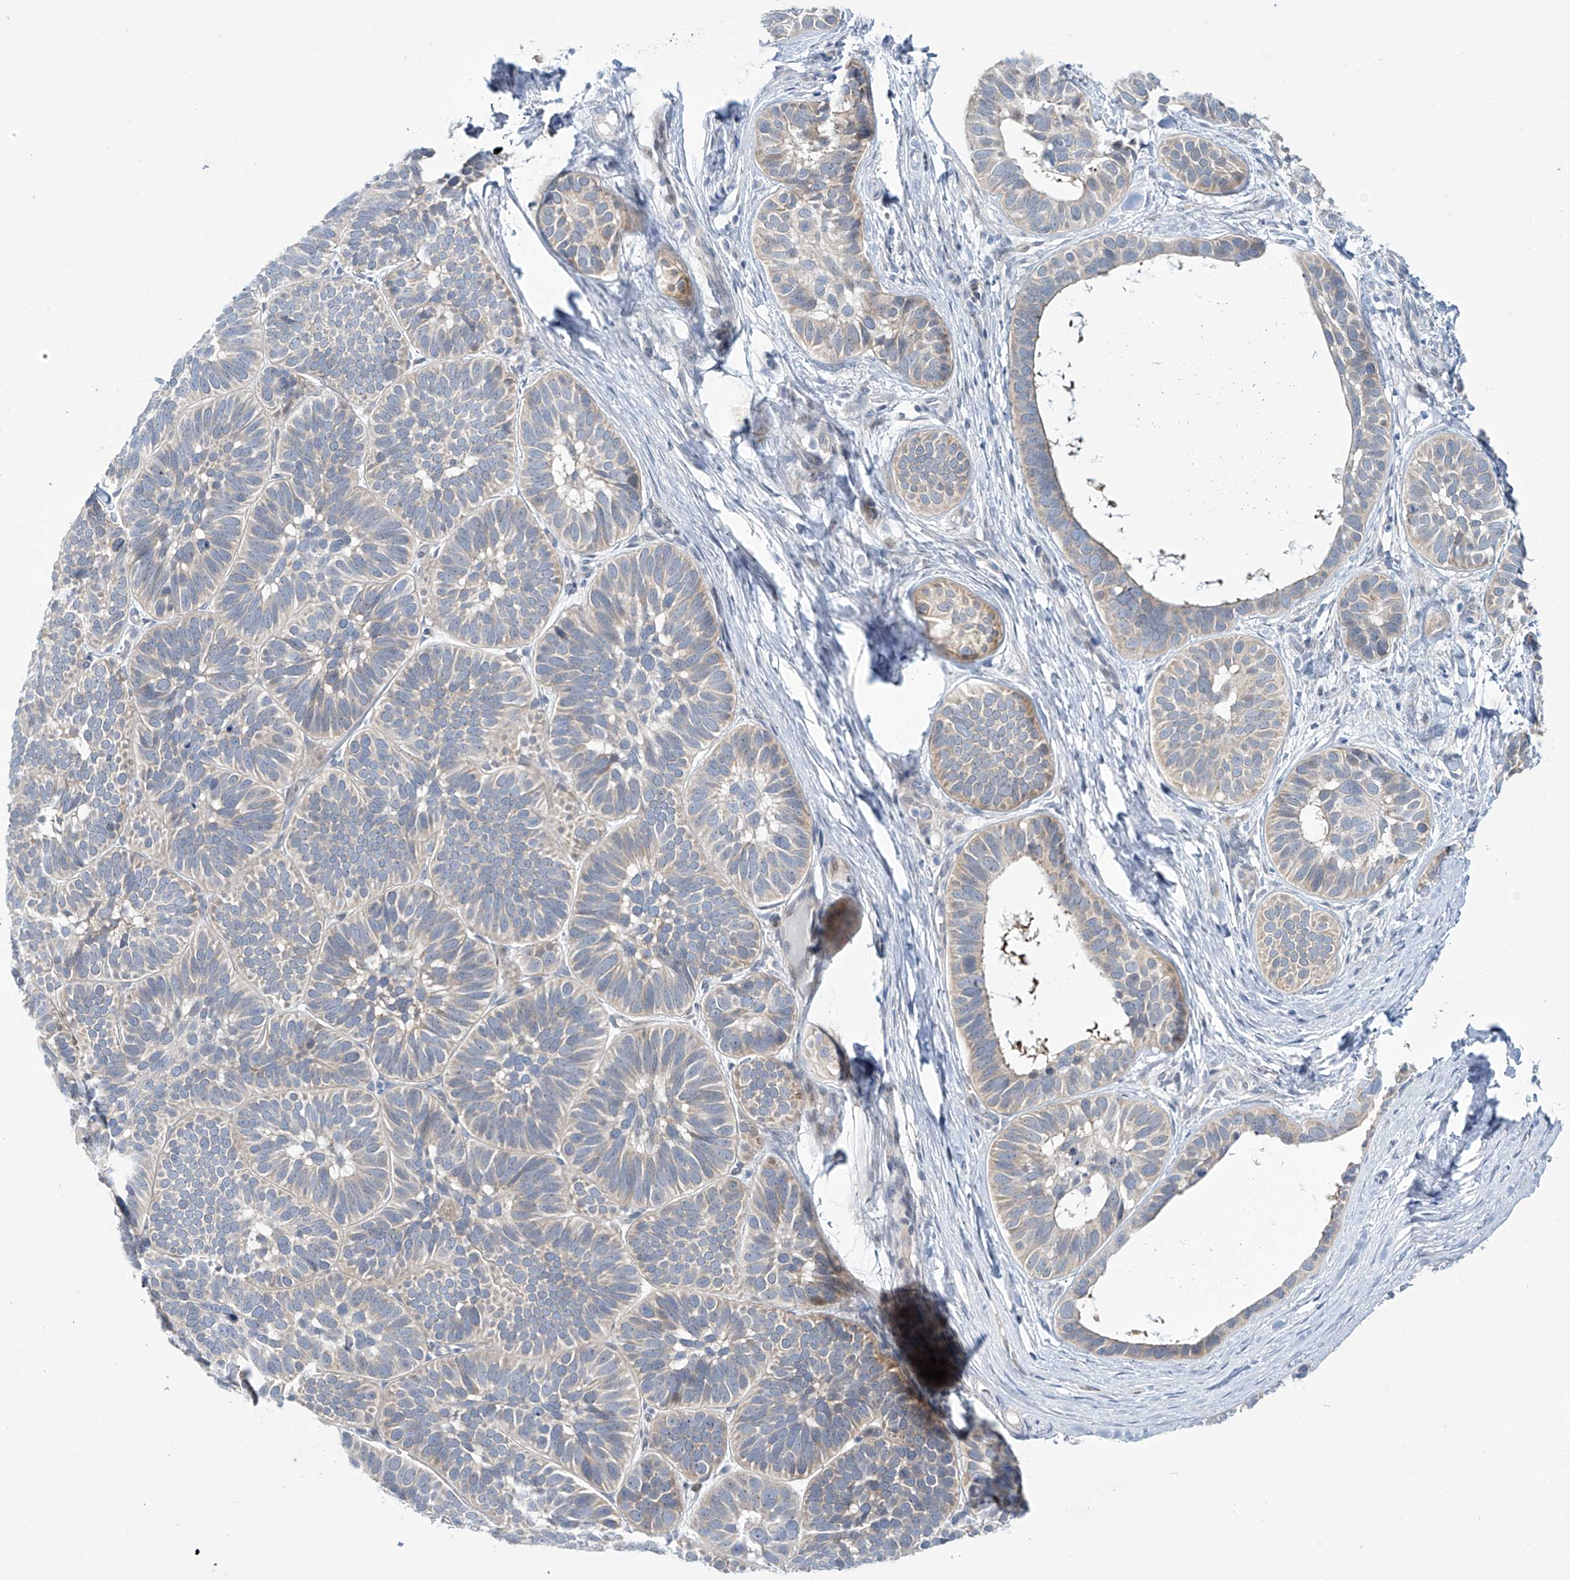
{"staining": {"intensity": "weak", "quantity": "25%-75%", "location": "cytoplasmic/membranous"}, "tissue": "skin cancer", "cell_type": "Tumor cells", "image_type": "cancer", "snomed": [{"axis": "morphology", "description": "Basal cell carcinoma"}, {"axis": "topography", "description": "Skin"}], "caption": "A micrograph of human basal cell carcinoma (skin) stained for a protein reveals weak cytoplasmic/membranous brown staining in tumor cells.", "gene": "TRIM60", "patient": {"sex": "male", "age": 62}}